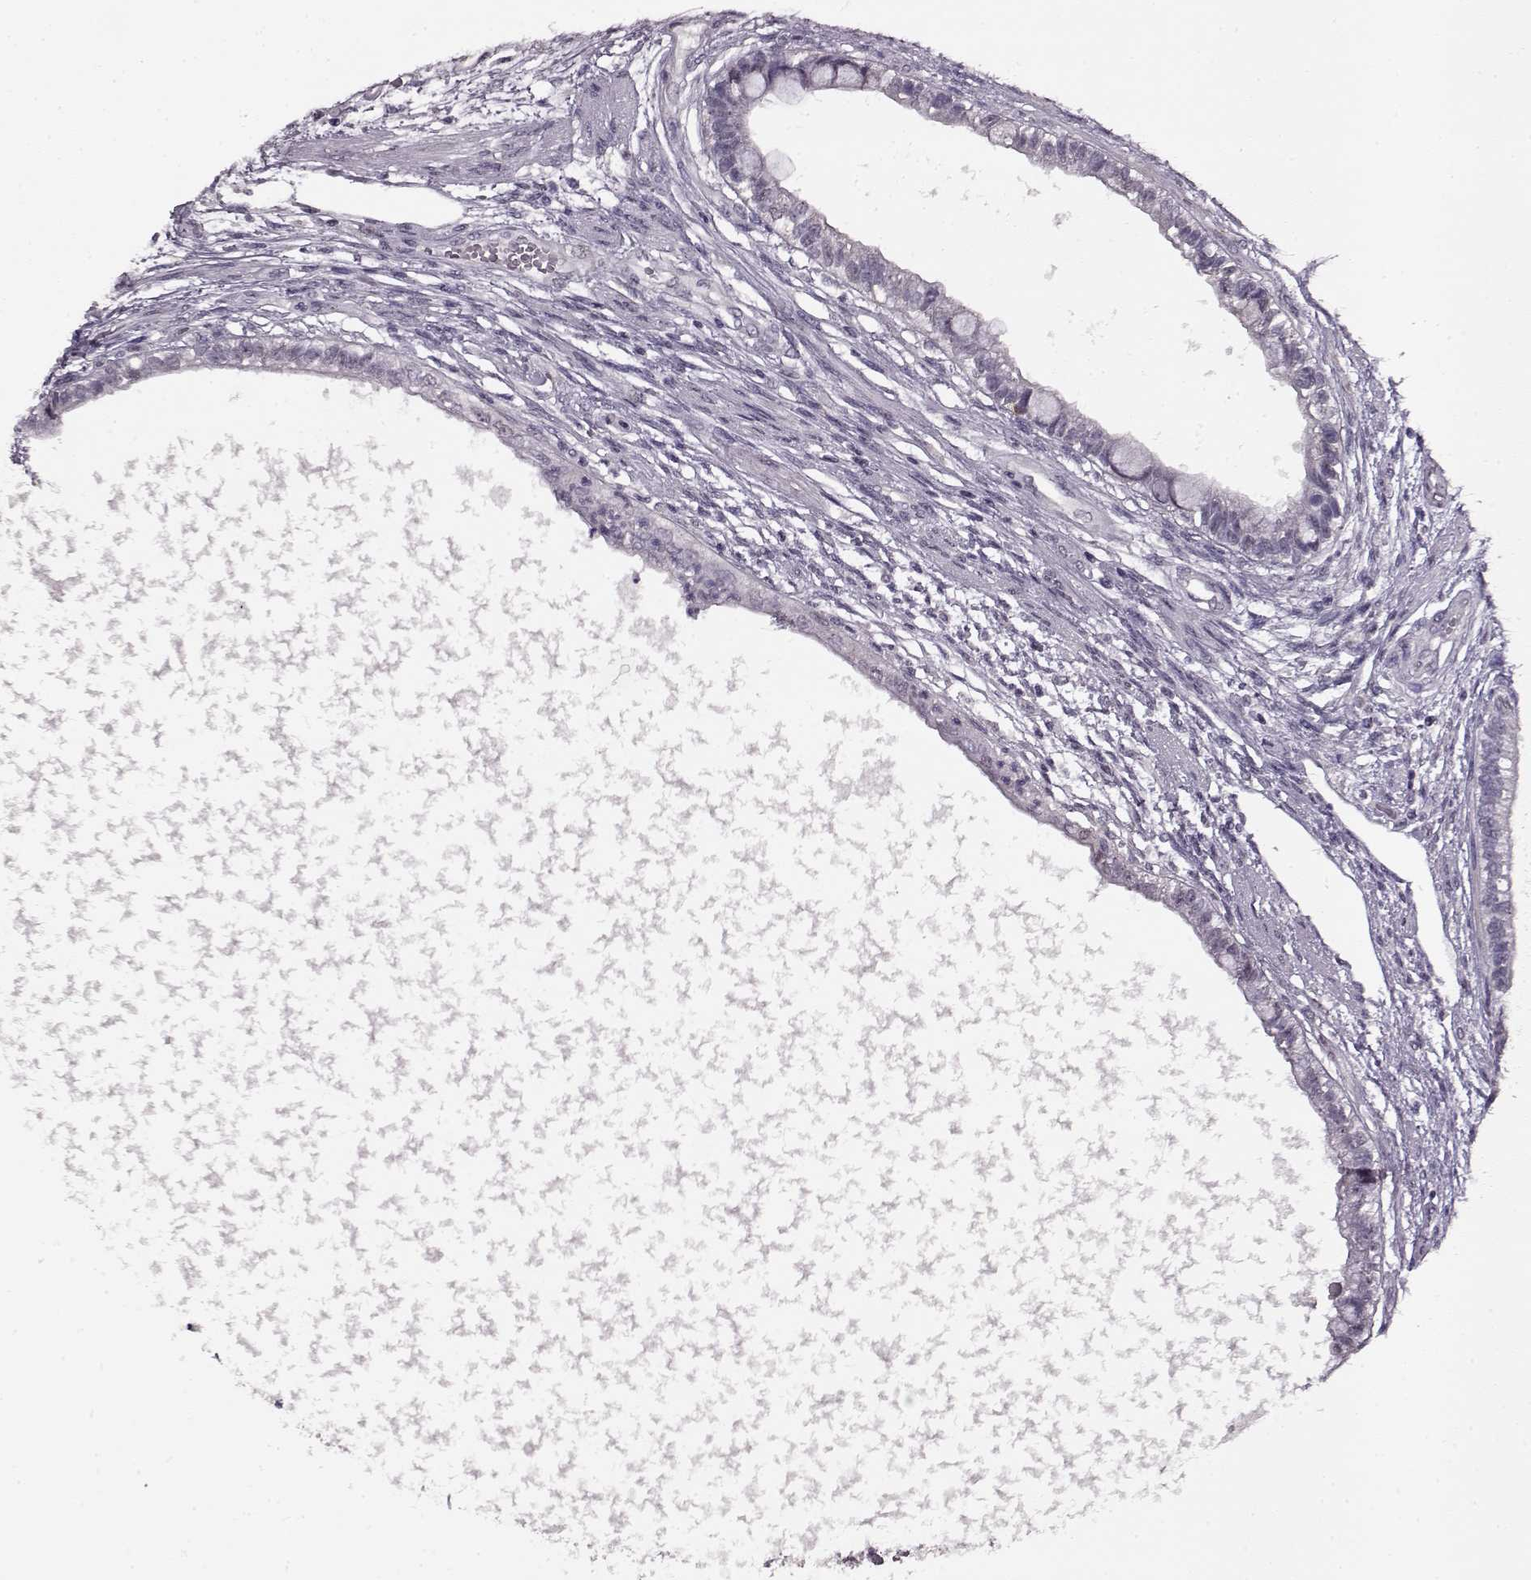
{"staining": {"intensity": "negative", "quantity": "none", "location": "none"}, "tissue": "testis cancer", "cell_type": "Tumor cells", "image_type": "cancer", "snomed": [{"axis": "morphology", "description": "Carcinoma, Embryonal, NOS"}, {"axis": "topography", "description": "Testis"}], "caption": "Immunohistochemistry (IHC) of embryonal carcinoma (testis) shows no staining in tumor cells.", "gene": "RP1L1", "patient": {"sex": "male", "age": 26}}